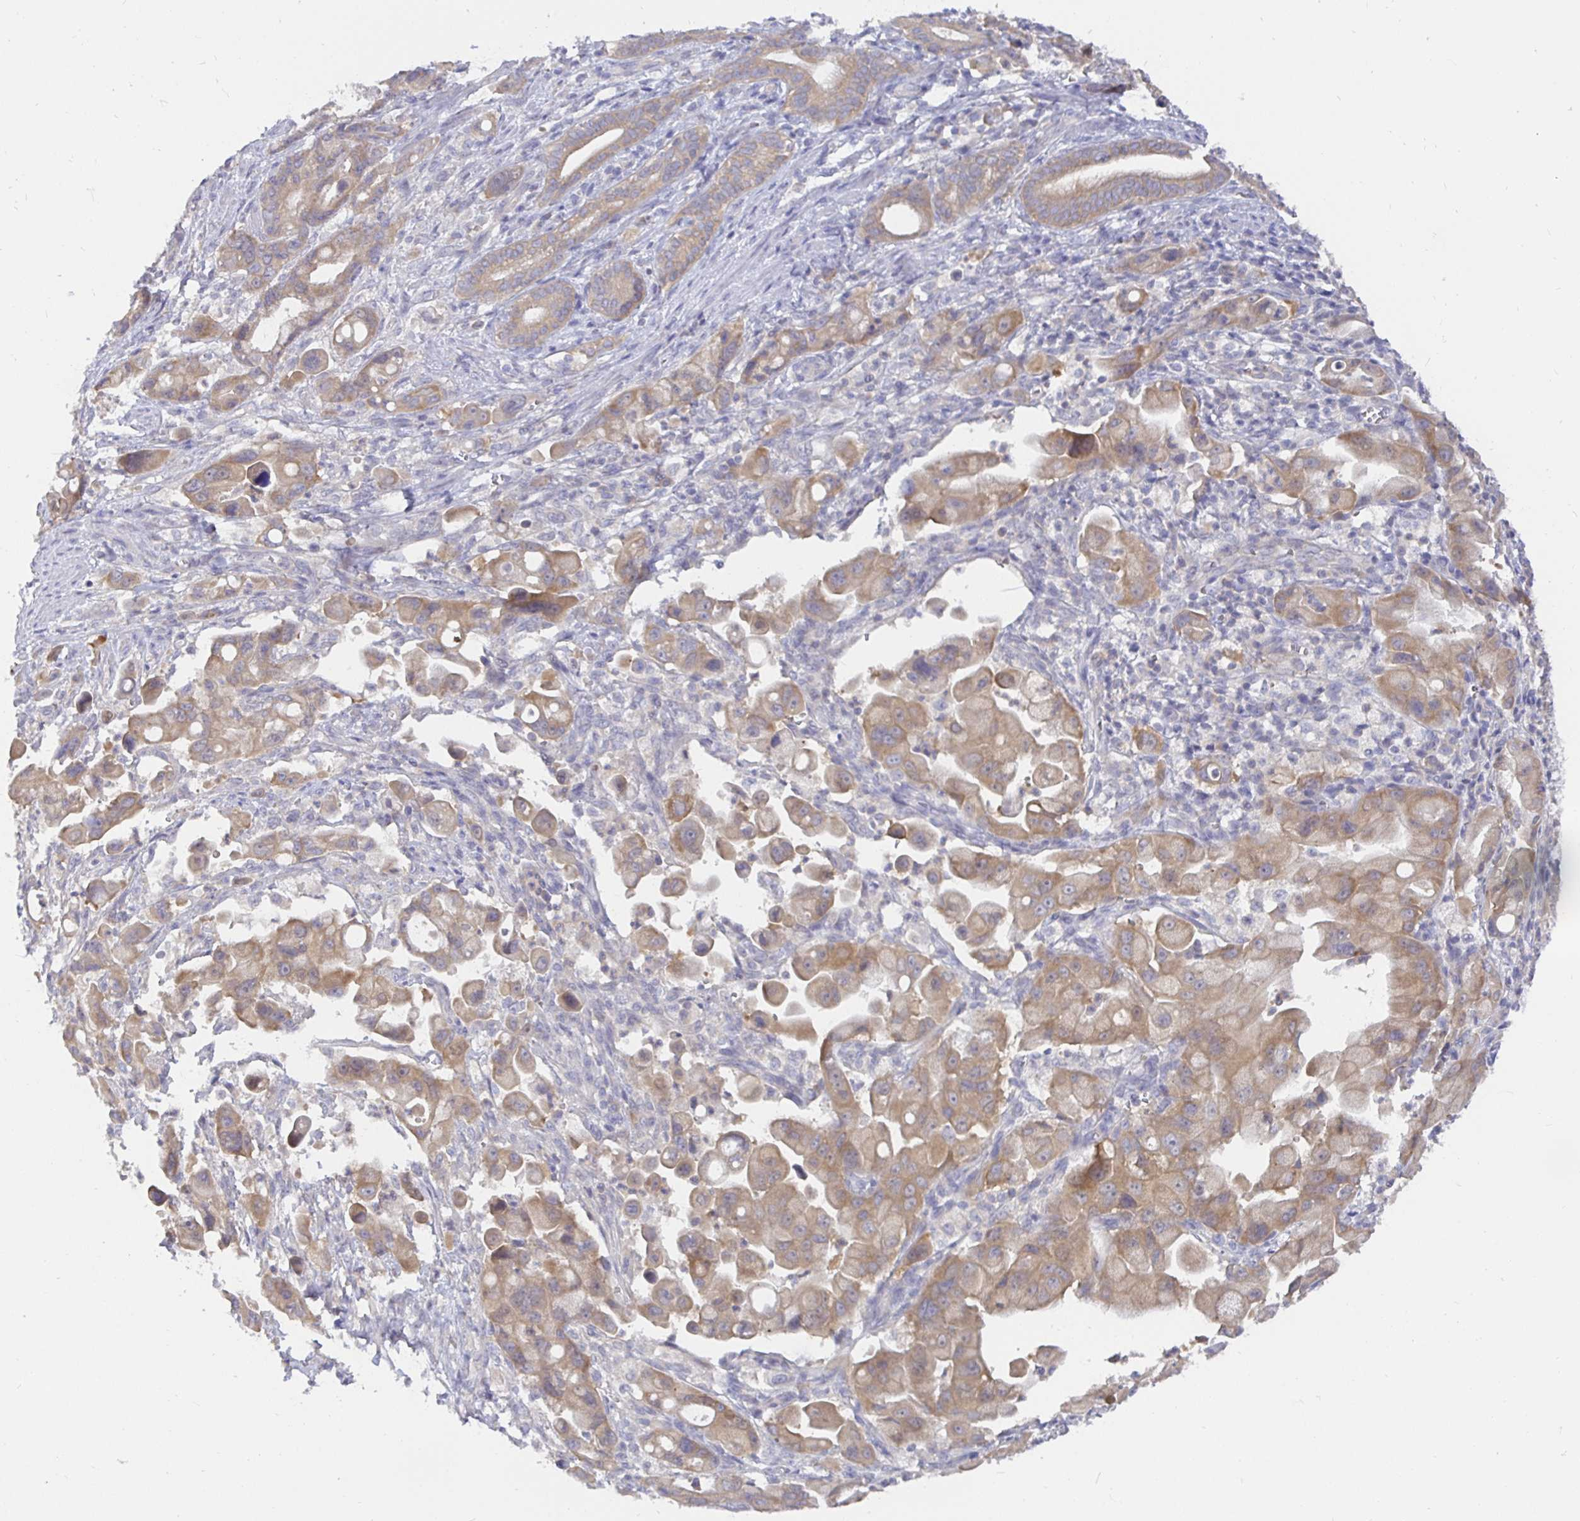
{"staining": {"intensity": "weak", "quantity": ">75%", "location": "cytoplasmic/membranous"}, "tissue": "pancreatic cancer", "cell_type": "Tumor cells", "image_type": "cancer", "snomed": [{"axis": "morphology", "description": "Adenocarcinoma, NOS"}, {"axis": "topography", "description": "Pancreas"}], "caption": "Protein staining of pancreatic cancer (adenocarcinoma) tissue demonstrates weak cytoplasmic/membranous staining in approximately >75% of tumor cells.", "gene": "KIF21A", "patient": {"sex": "male", "age": 68}}